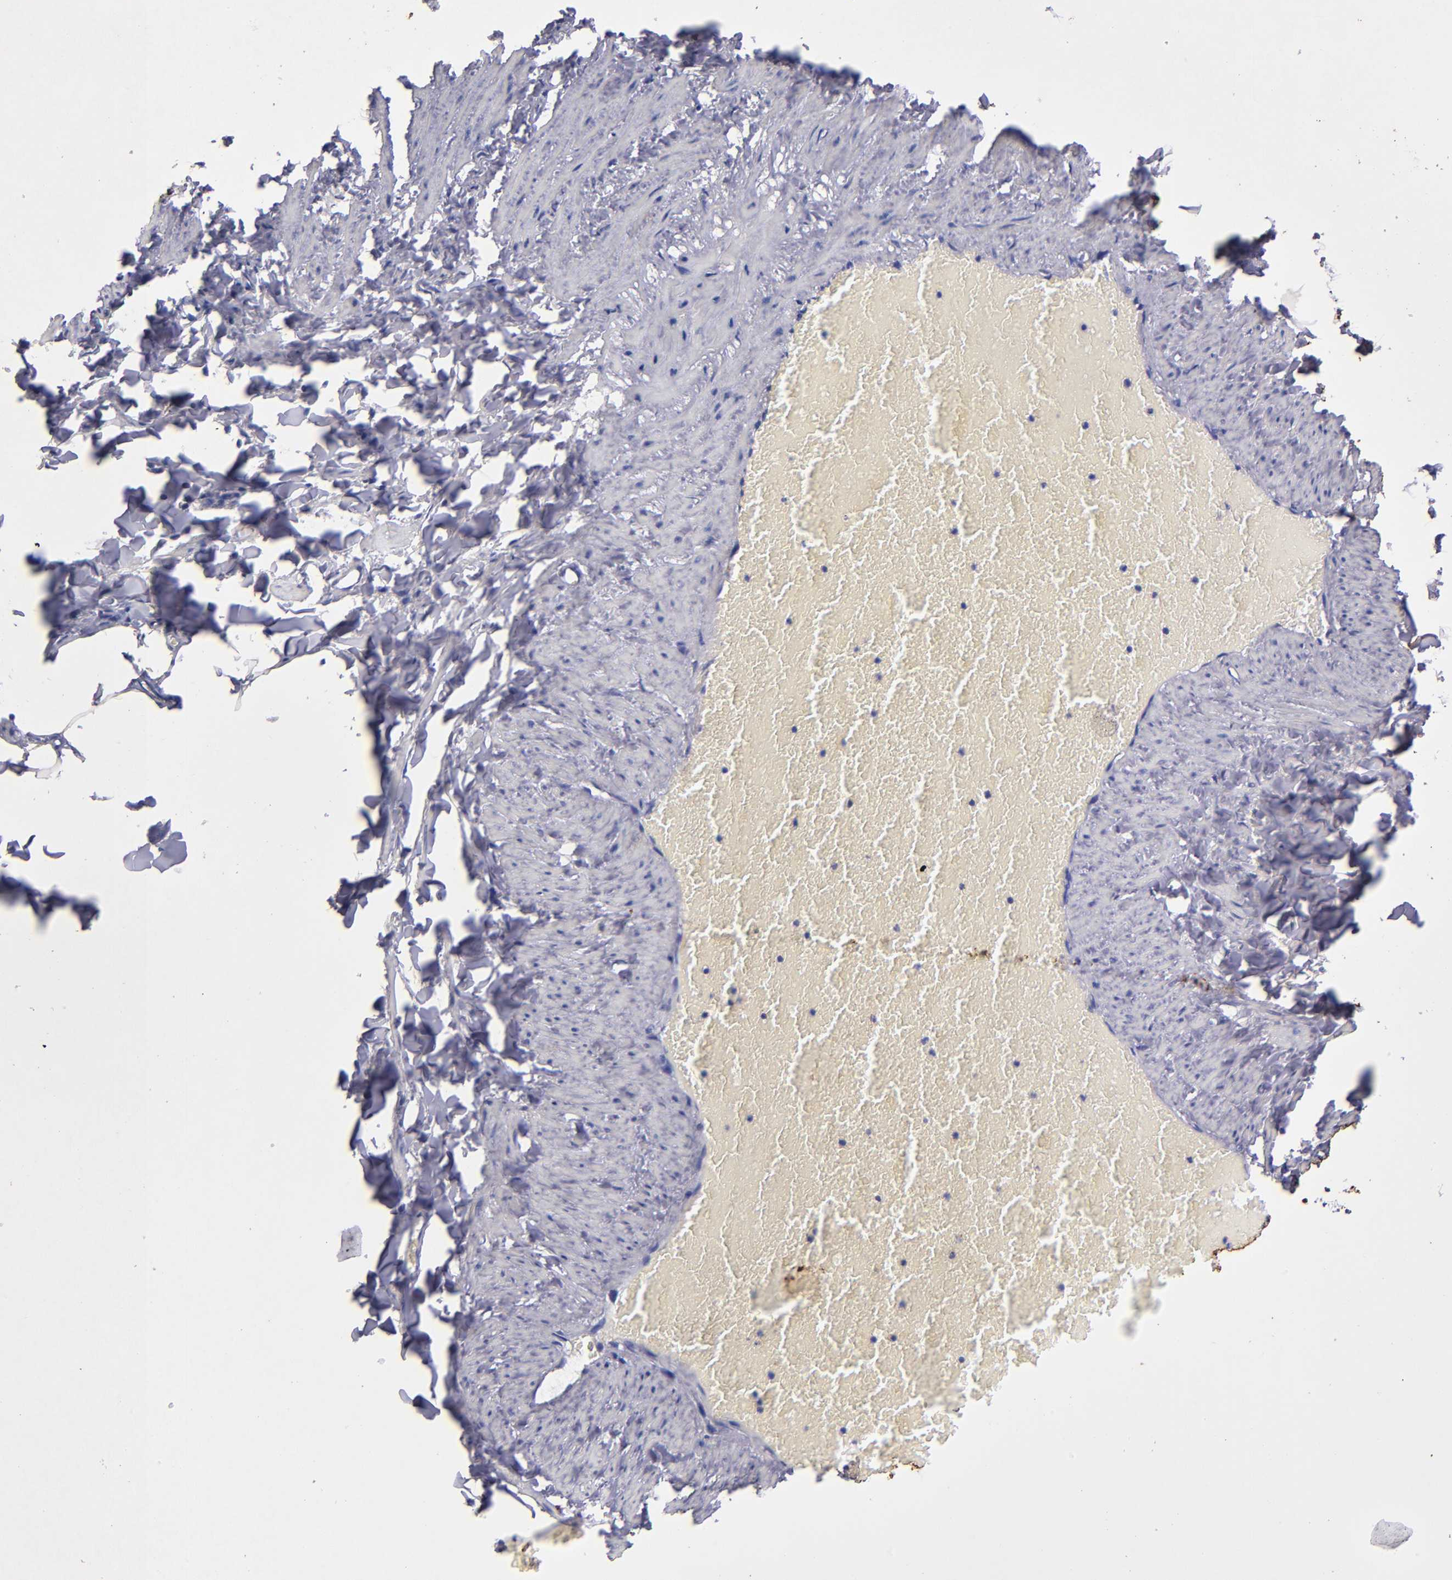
{"staining": {"intensity": "negative", "quantity": "none", "location": "none"}, "tissue": "adipose tissue", "cell_type": "Adipocytes", "image_type": "normal", "snomed": [{"axis": "morphology", "description": "Normal tissue, NOS"}, {"axis": "topography", "description": "Vascular tissue"}], "caption": "A high-resolution photomicrograph shows immunohistochemistry (IHC) staining of benign adipose tissue, which shows no significant positivity in adipocytes.", "gene": "TG", "patient": {"sex": "male", "age": 41}}